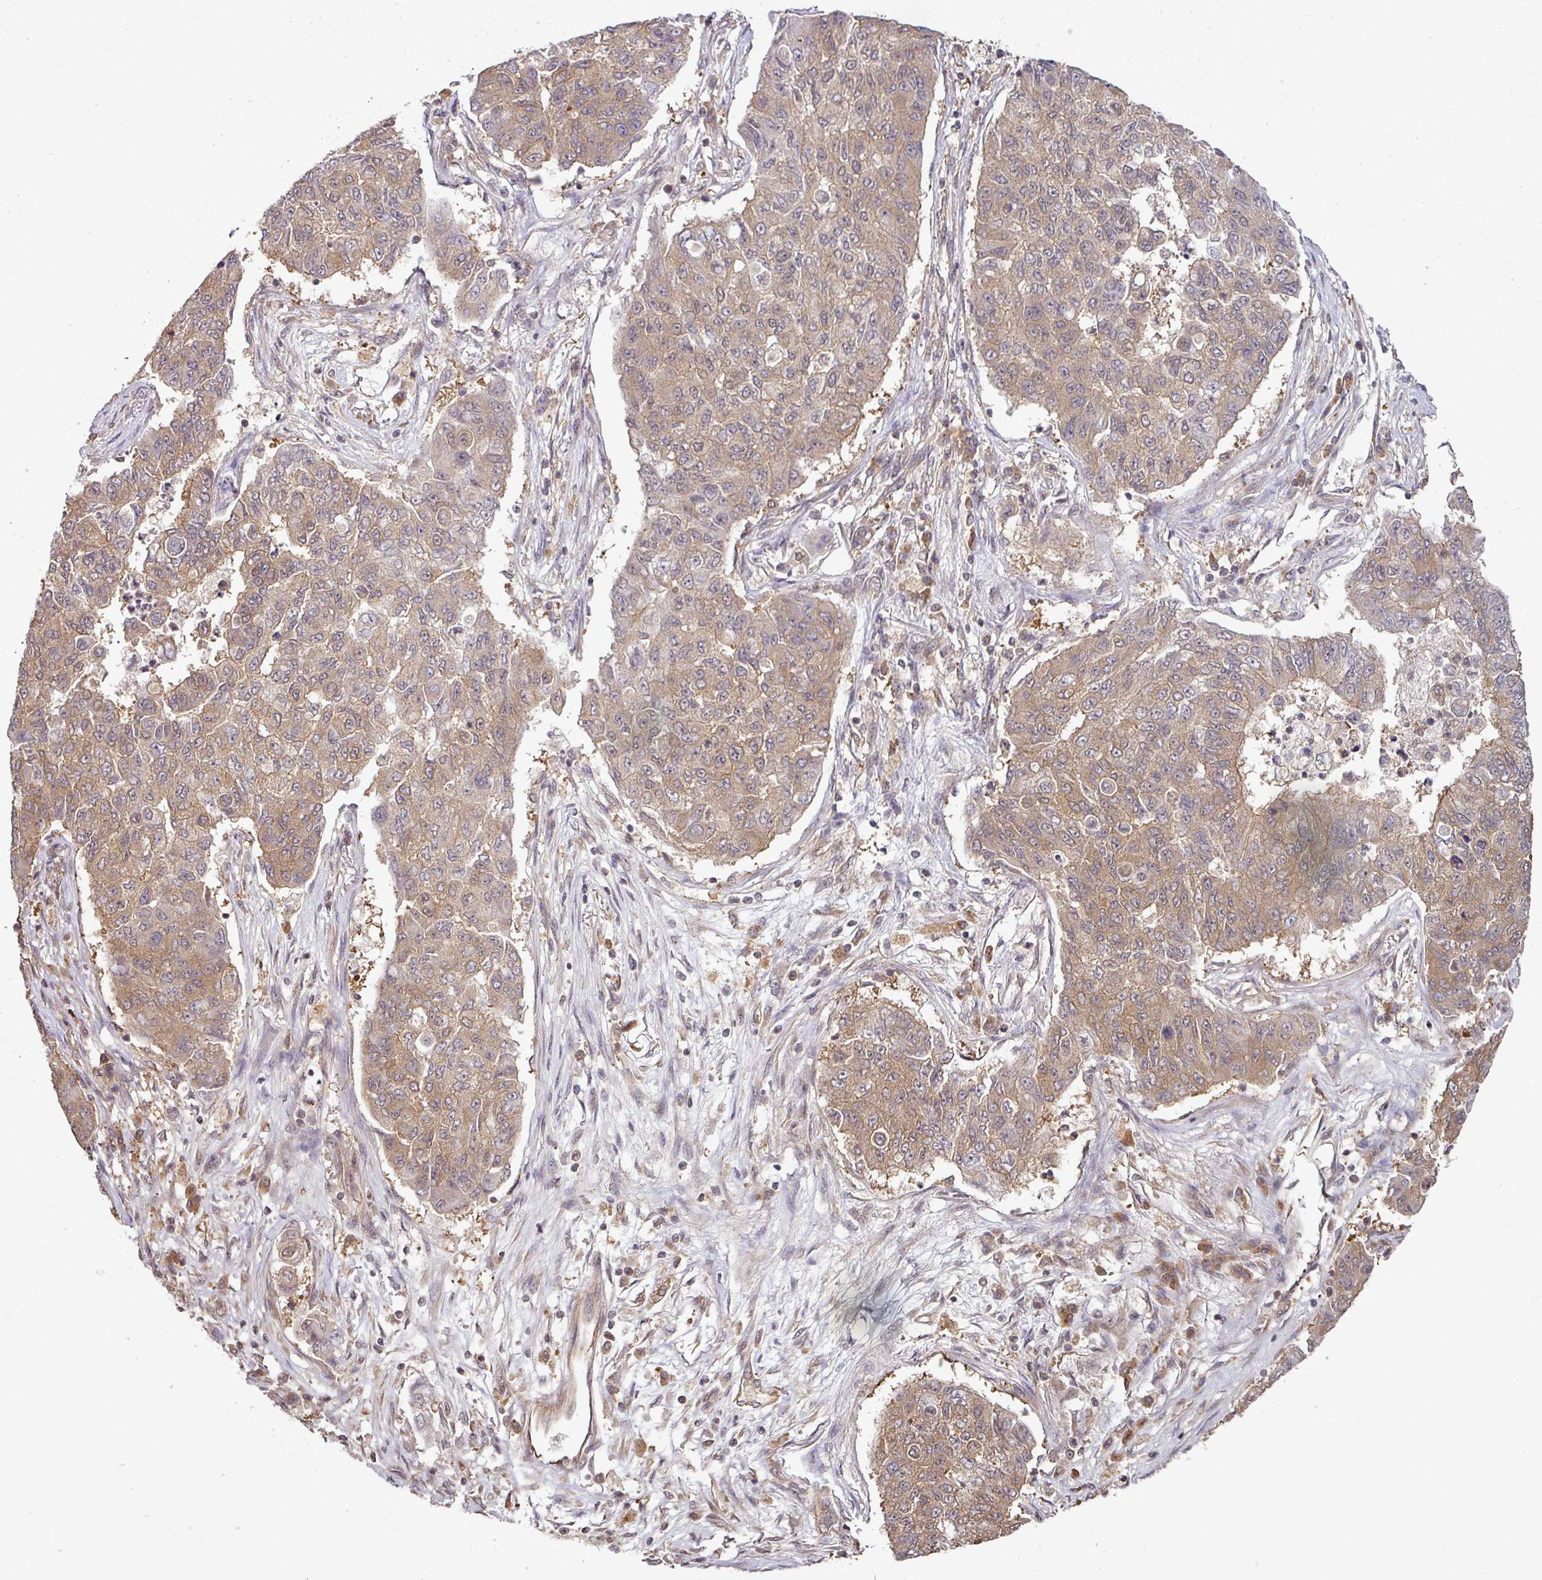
{"staining": {"intensity": "moderate", "quantity": "25%-75%", "location": "cytoplasmic/membranous"}, "tissue": "lung cancer", "cell_type": "Tumor cells", "image_type": "cancer", "snomed": [{"axis": "morphology", "description": "Squamous cell carcinoma, NOS"}, {"axis": "topography", "description": "Lung"}], "caption": "Protein analysis of lung squamous cell carcinoma tissue shows moderate cytoplasmic/membranous positivity in approximately 25%-75% of tumor cells.", "gene": "ANKRD18A", "patient": {"sex": "male", "age": 74}}